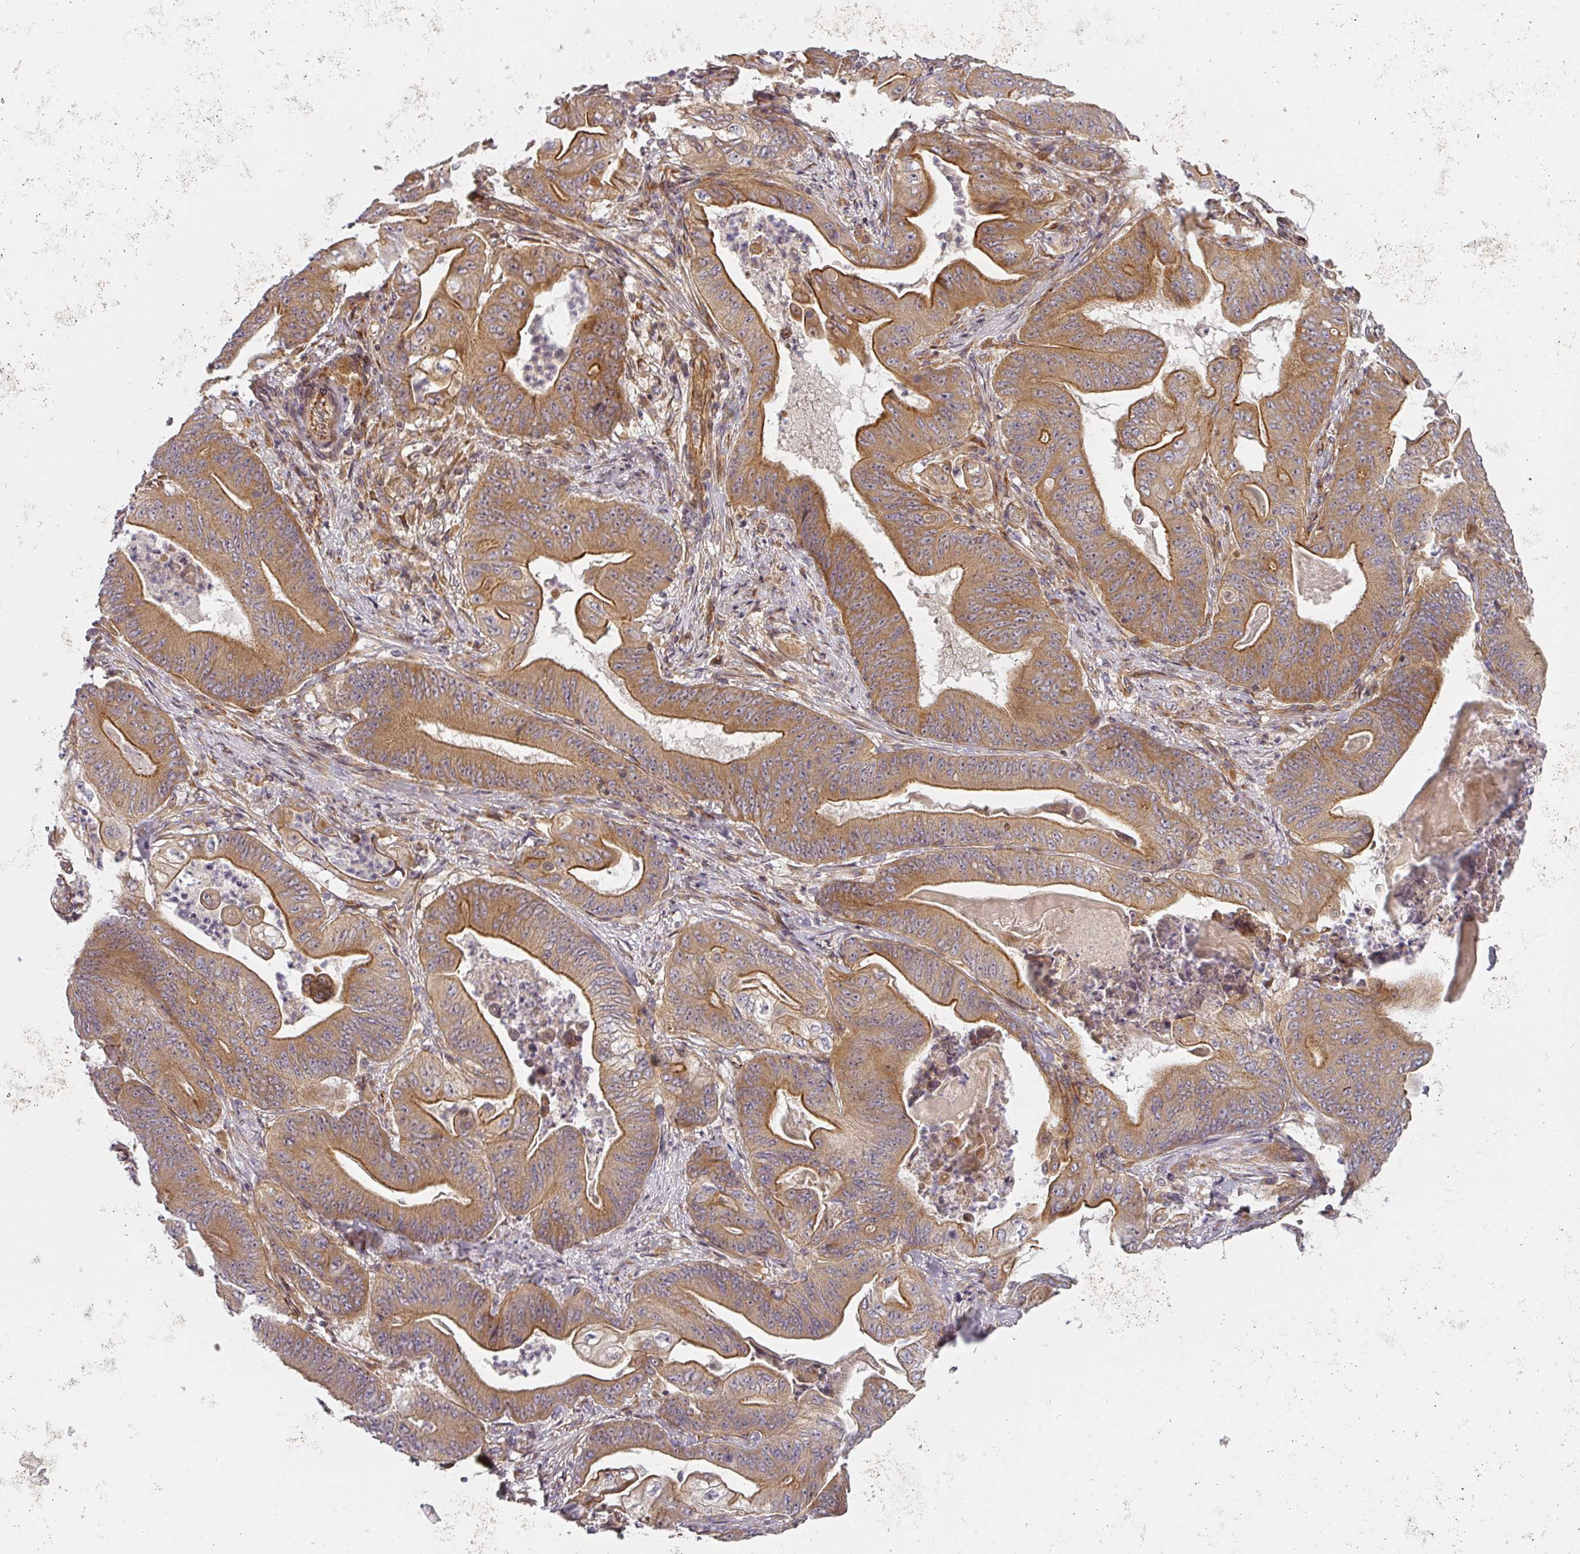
{"staining": {"intensity": "moderate", "quantity": ">75%", "location": "cytoplasmic/membranous"}, "tissue": "stomach cancer", "cell_type": "Tumor cells", "image_type": "cancer", "snomed": [{"axis": "morphology", "description": "Adenocarcinoma, NOS"}, {"axis": "topography", "description": "Stomach"}], "caption": "A medium amount of moderate cytoplasmic/membranous positivity is seen in approximately >75% of tumor cells in stomach adenocarcinoma tissue.", "gene": "CNOT1", "patient": {"sex": "female", "age": 73}}